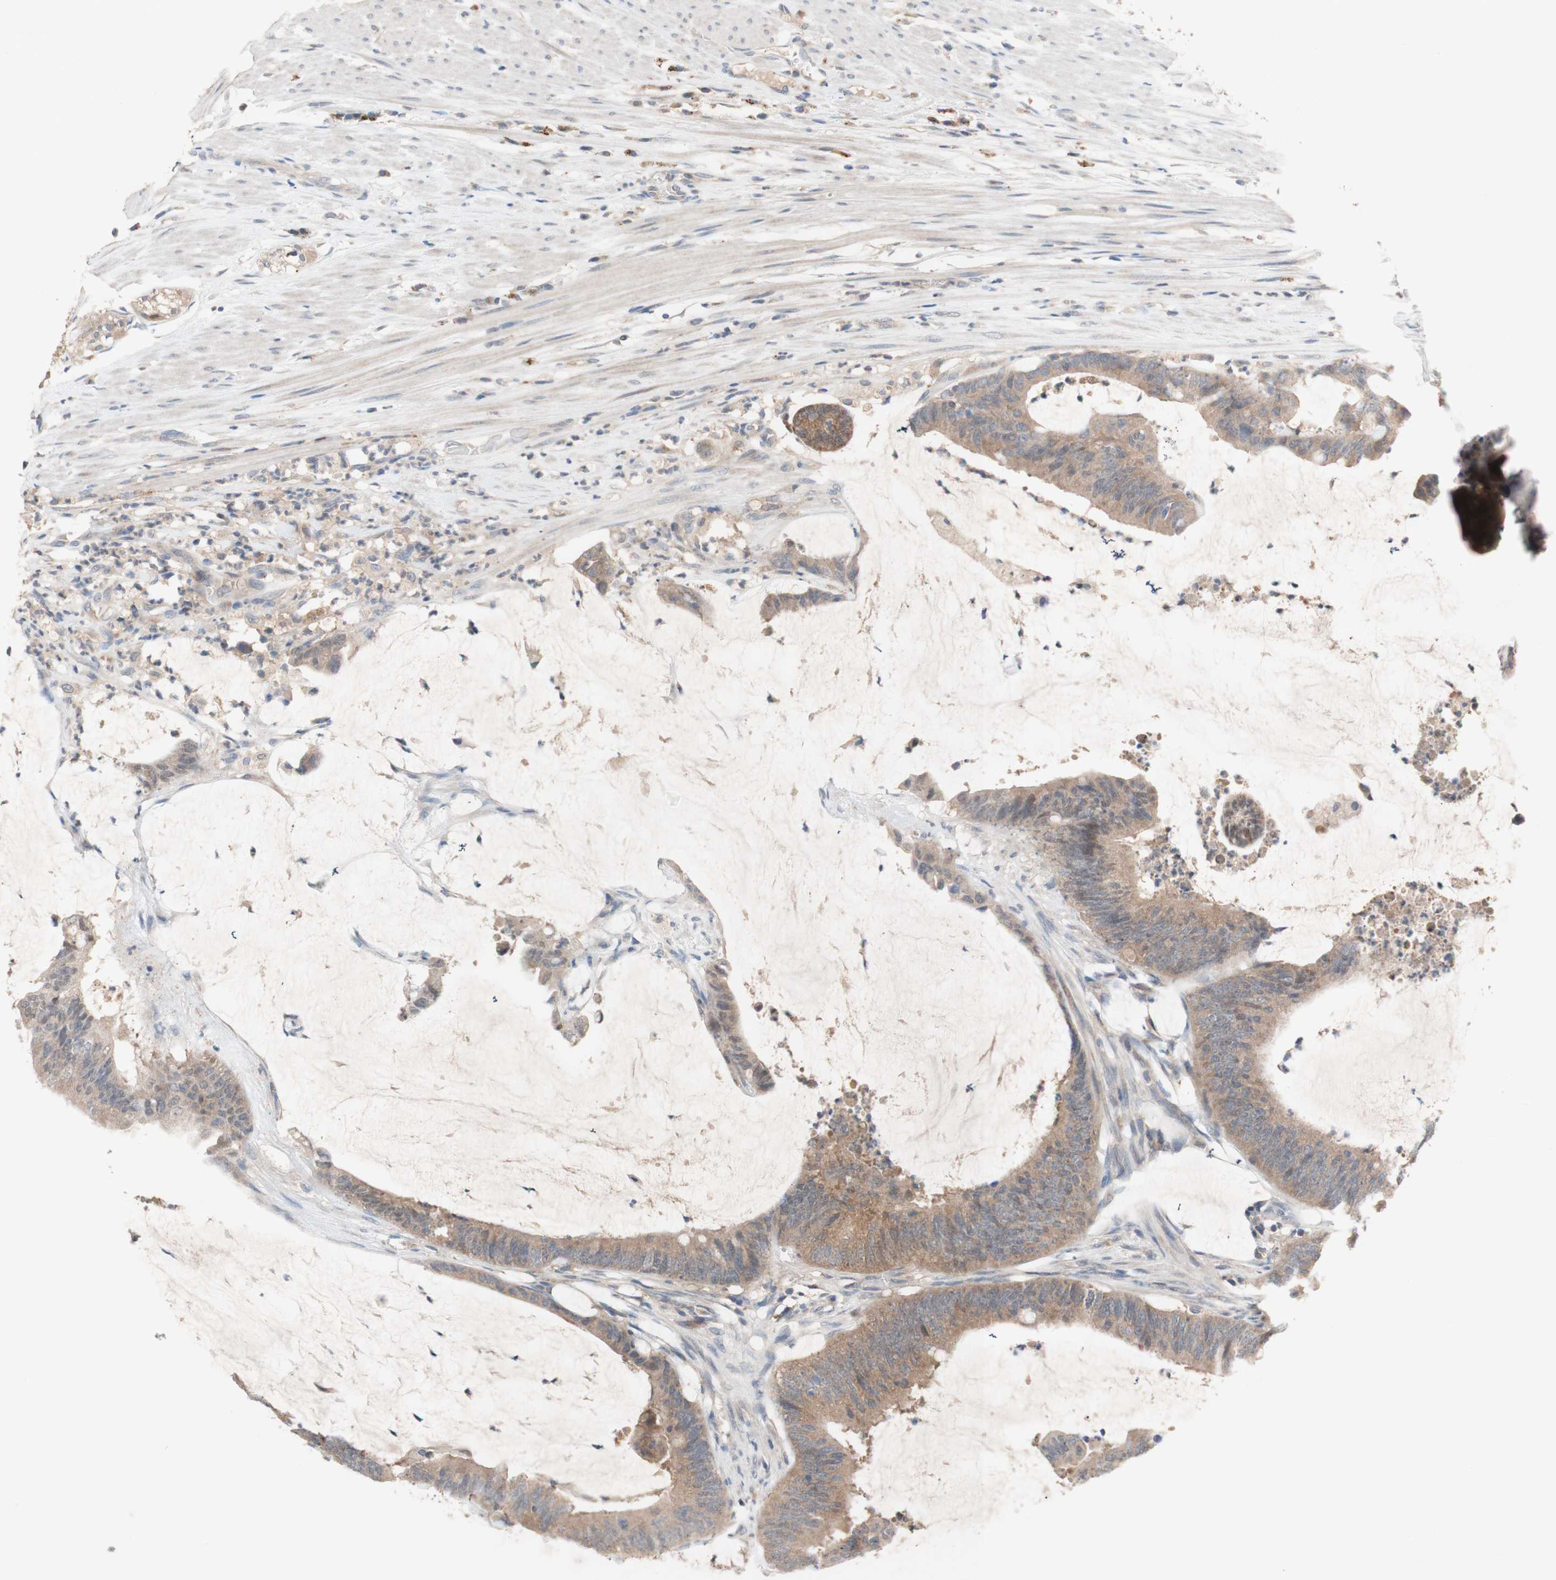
{"staining": {"intensity": "moderate", "quantity": ">75%", "location": "cytoplasmic/membranous"}, "tissue": "colorectal cancer", "cell_type": "Tumor cells", "image_type": "cancer", "snomed": [{"axis": "morphology", "description": "Adenocarcinoma, NOS"}, {"axis": "topography", "description": "Rectum"}], "caption": "Immunohistochemistry (IHC) photomicrograph of colorectal cancer stained for a protein (brown), which exhibits medium levels of moderate cytoplasmic/membranous staining in about >75% of tumor cells.", "gene": "PEX2", "patient": {"sex": "female", "age": 66}}